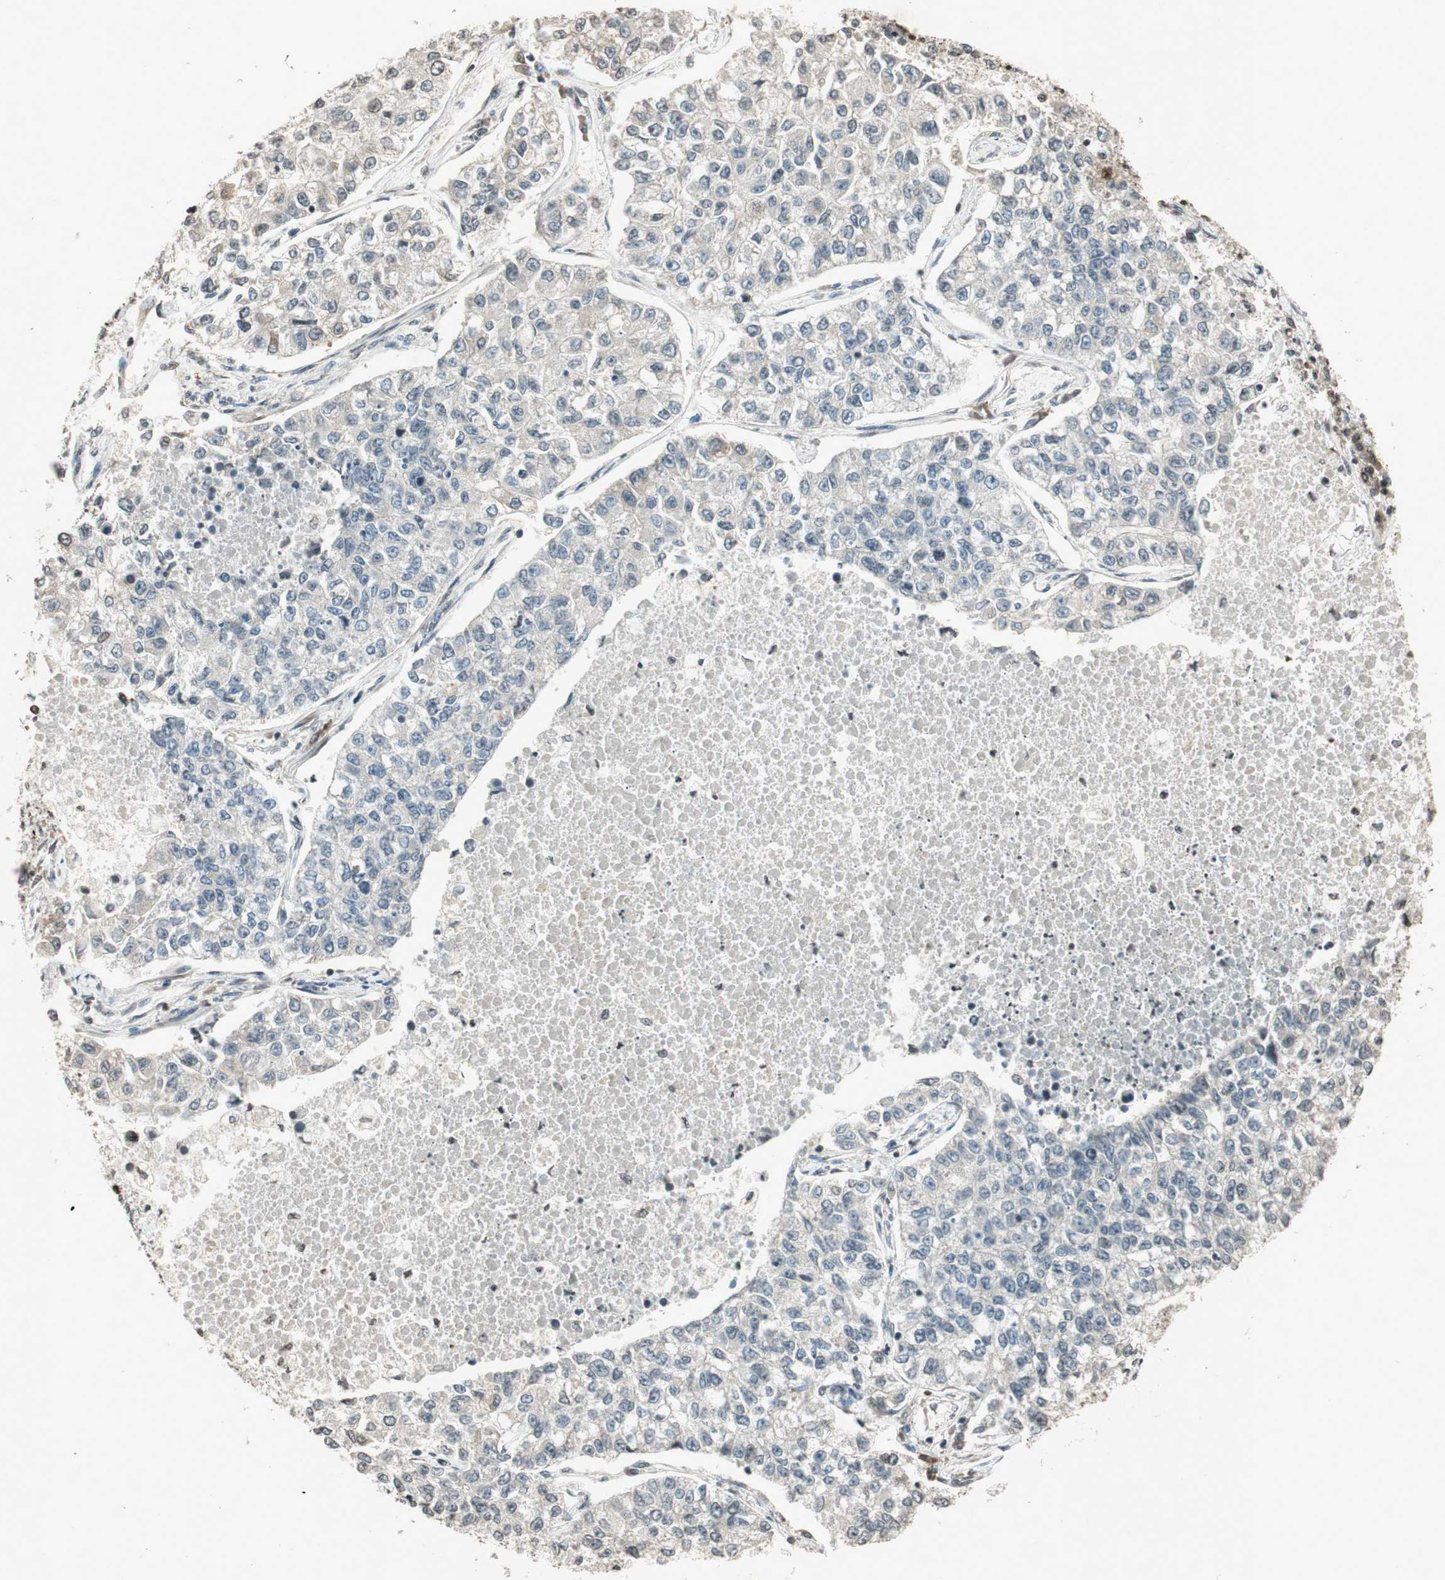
{"staining": {"intensity": "negative", "quantity": "none", "location": "none"}, "tissue": "lung cancer", "cell_type": "Tumor cells", "image_type": "cancer", "snomed": [{"axis": "morphology", "description": "Adenocarcinoma, NOS"}, {"axis": "topography", "description": "Lung"}], "caption": "Immunohistochemistry (IHC) image of neoplastic tissue: lung cancer (adenocarcinoma) stained with DAB reveals no significant protein expression in tumor cells.", "gene": "PRKG1", "patient": {"sex": "male", "age": 49}}